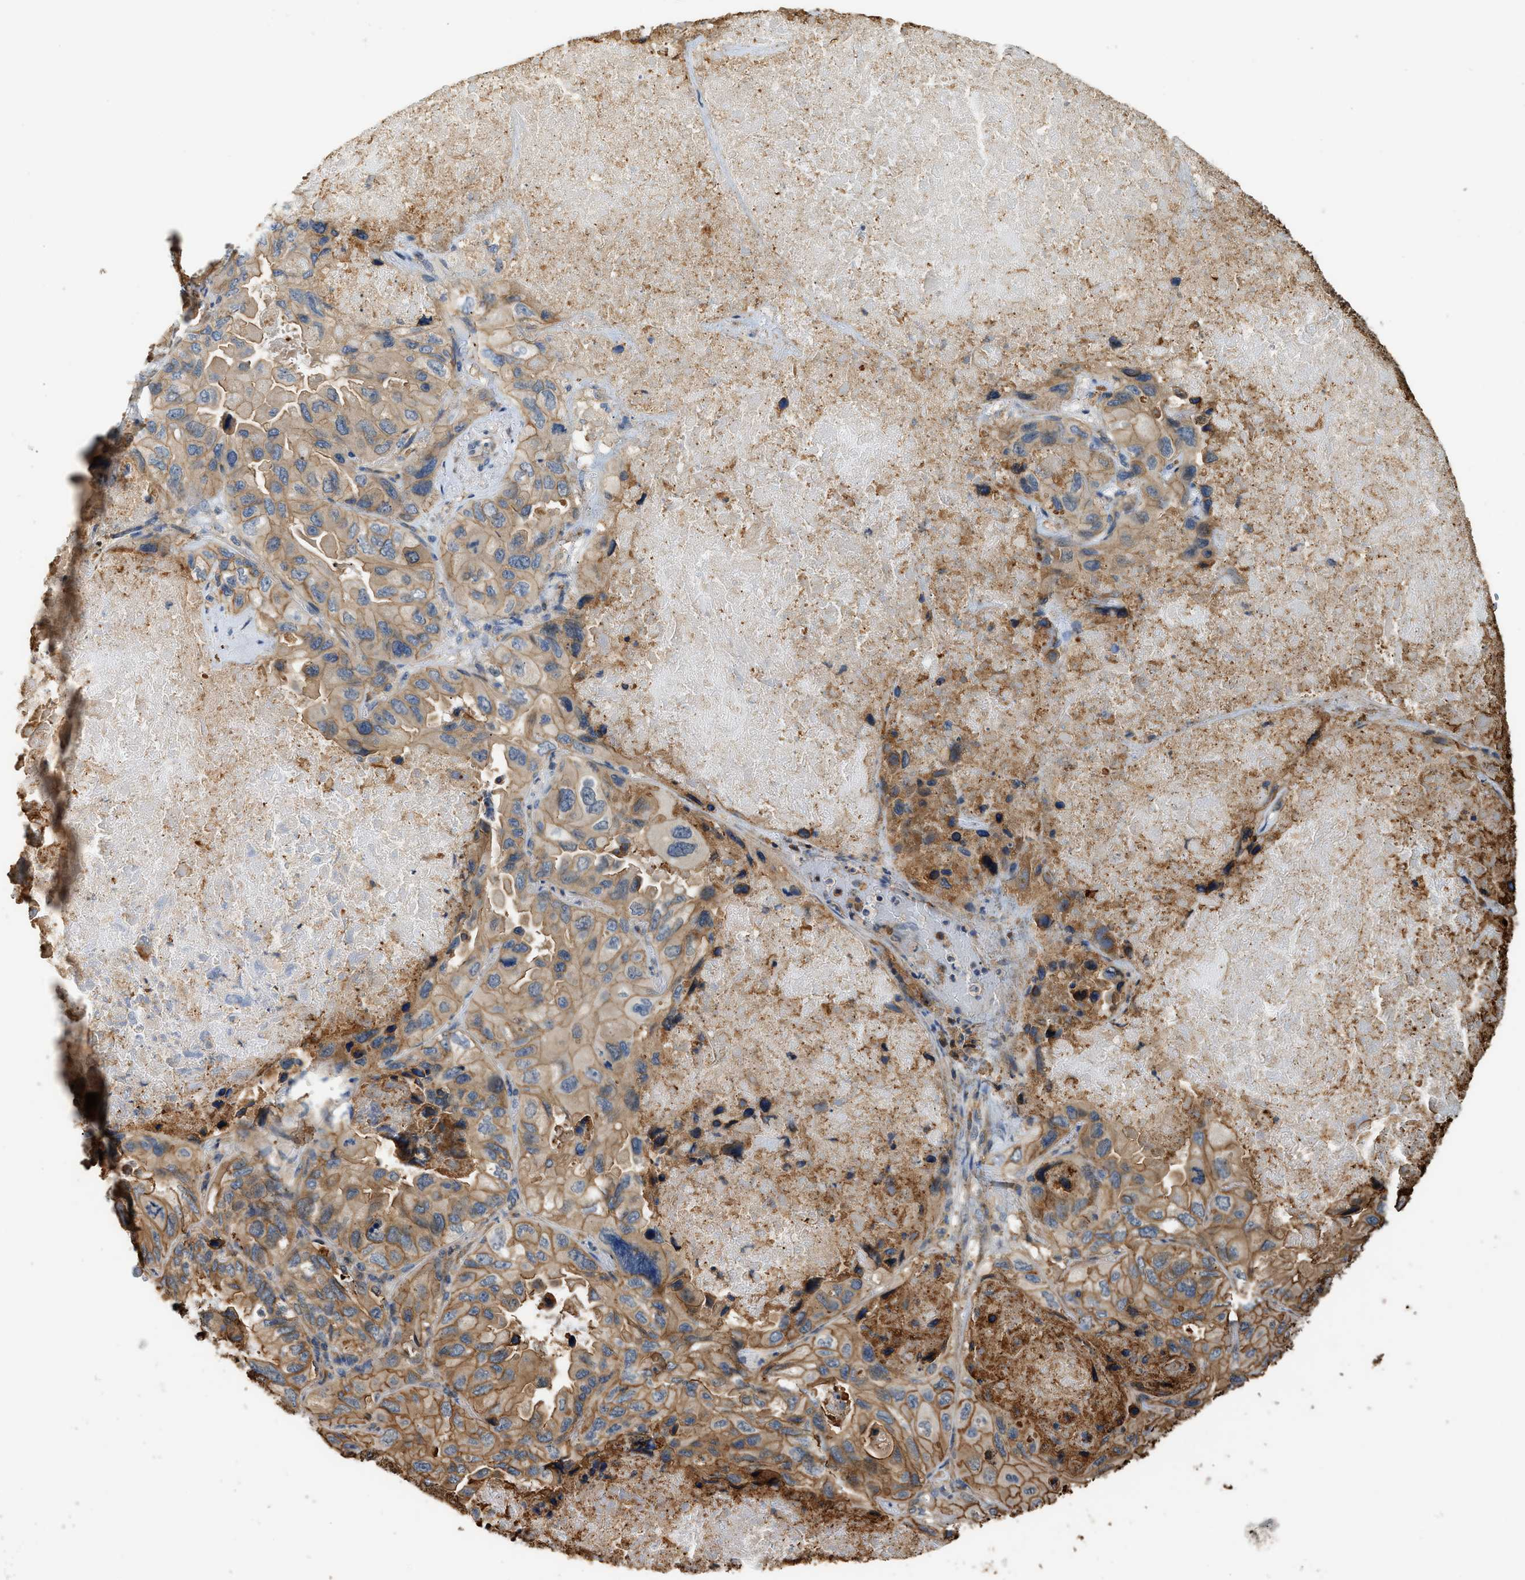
{"staining": {"intensity": "moderate", "quantity": ">75%", "location": "cytoplasmic/membranous"}, "tissue": "lung cancer", "cell_type": "Tumor cells", "image_type": "cancer", "snomed": [{"axis": "morphology", "description": "Squamous cell carcinoma, NOS"}, {"axis": "topography", "description": "Lung"}], "caption": "Immunohistochemical staining of lung squamous cell carcinoma demonstrates moderate cytoplasmic/membranous protein positivity in approximately >75% of tumor cells.", "gene": "DDHD2", "patient": {"sex": "female", "age": 73}}